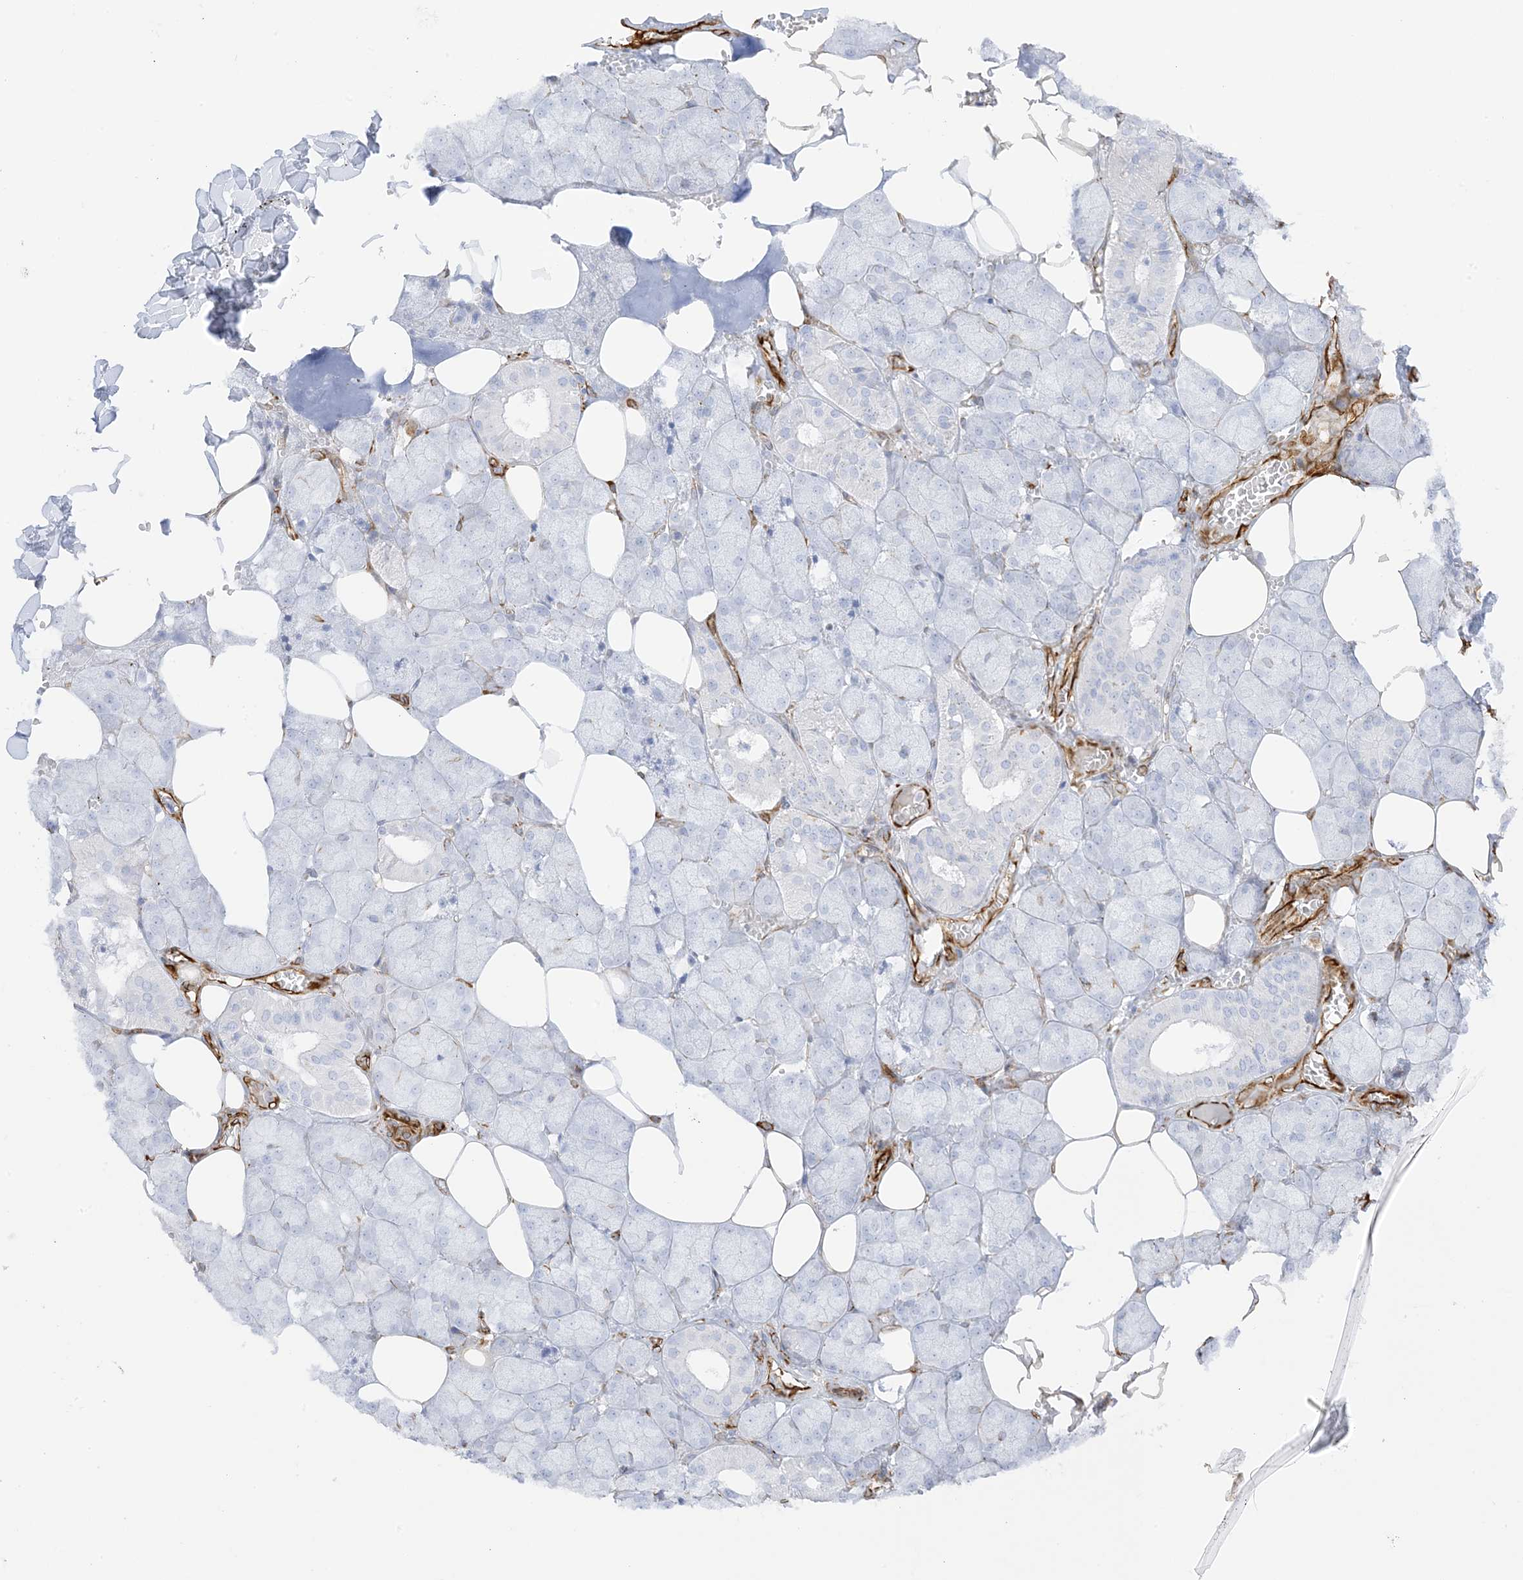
{"staining": {"intensity": "negative", "quantity": "none", "location": "none"}, "tissue": "salivary gland", "cell_type": "Glandular cells", "image_type": "normal", "snomed": [{"axis": "morphology", "description": "Normal tissue, NOS"}, {"axis": "topography", "description": "Salivary gland"}], "caption": "DAB immunohistochemical staining of unremarkable salivary gland exhibits no significant expression in glandular cells. Nuclei are stained in blue.", "gene": "PID1", "patient": {"sex": "male", "age": 62}}